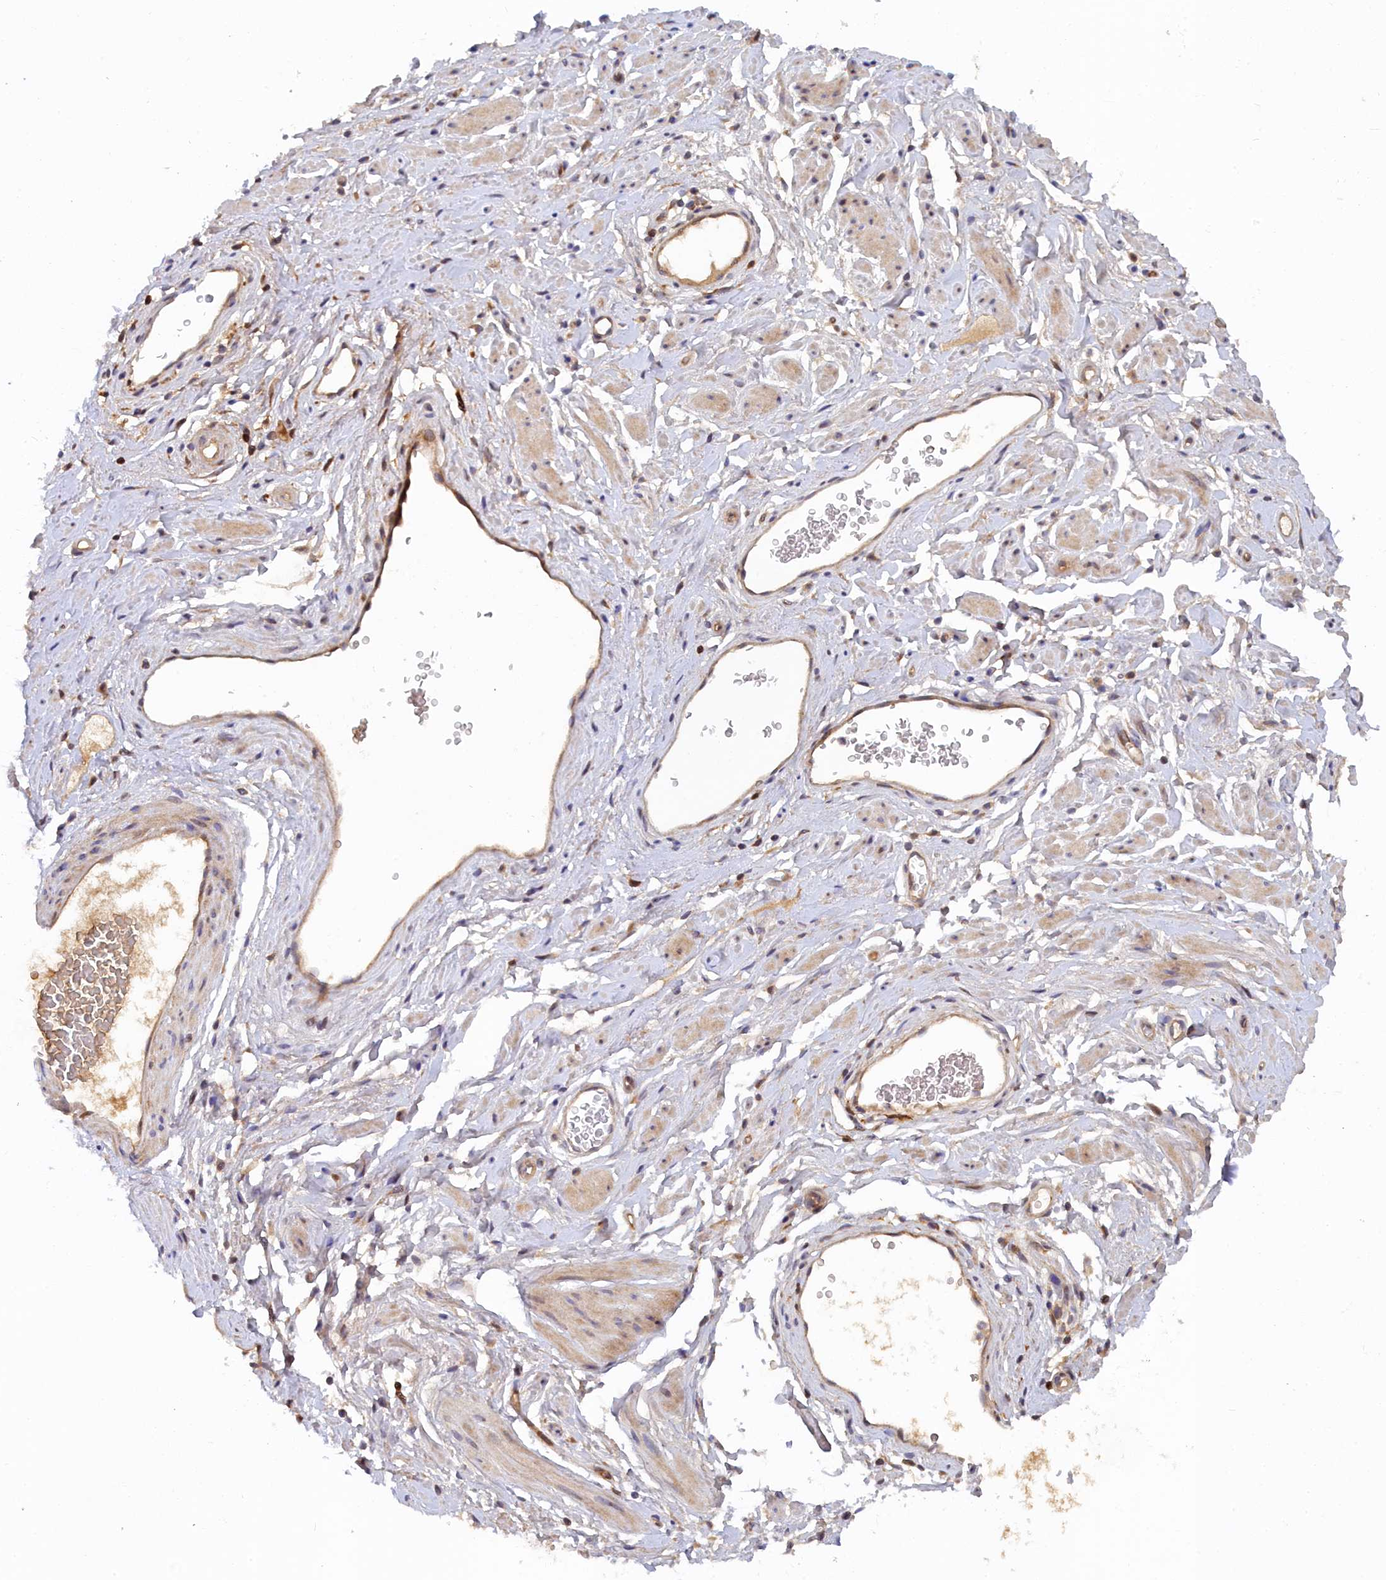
{"staining": {"intensity": "weak", "quantity": "25%-75%", "location": "cytoplasmic/membranous,nuclear"}, "tissue": "adipose tissue", "cell_type": "Adipocytes", "image_type": "normal", "snomed": [{"axis": "morphology", "description": "Normal tissue, NOS"}, {"axis": "morphology", "description": "Adenocarcinoma, NOS"}, {"axis": "topography", "description": "Rectum"}, {"axis": "topography", "description": "Vagina"}, {"axis": "topography", "description": "Peripheral nerve tissue"}], "caption": "Immunohistochemistry (IHC) micrograph of unremarkable human adipose tissue stained for a protein (brown), which shows low levels of weak cytoplasmic/membranous,nuclear expression in about 25%-75% of adipocytes.", "gene": "SPATA5L1", "patient": {"sex": "female", "age": 71}}